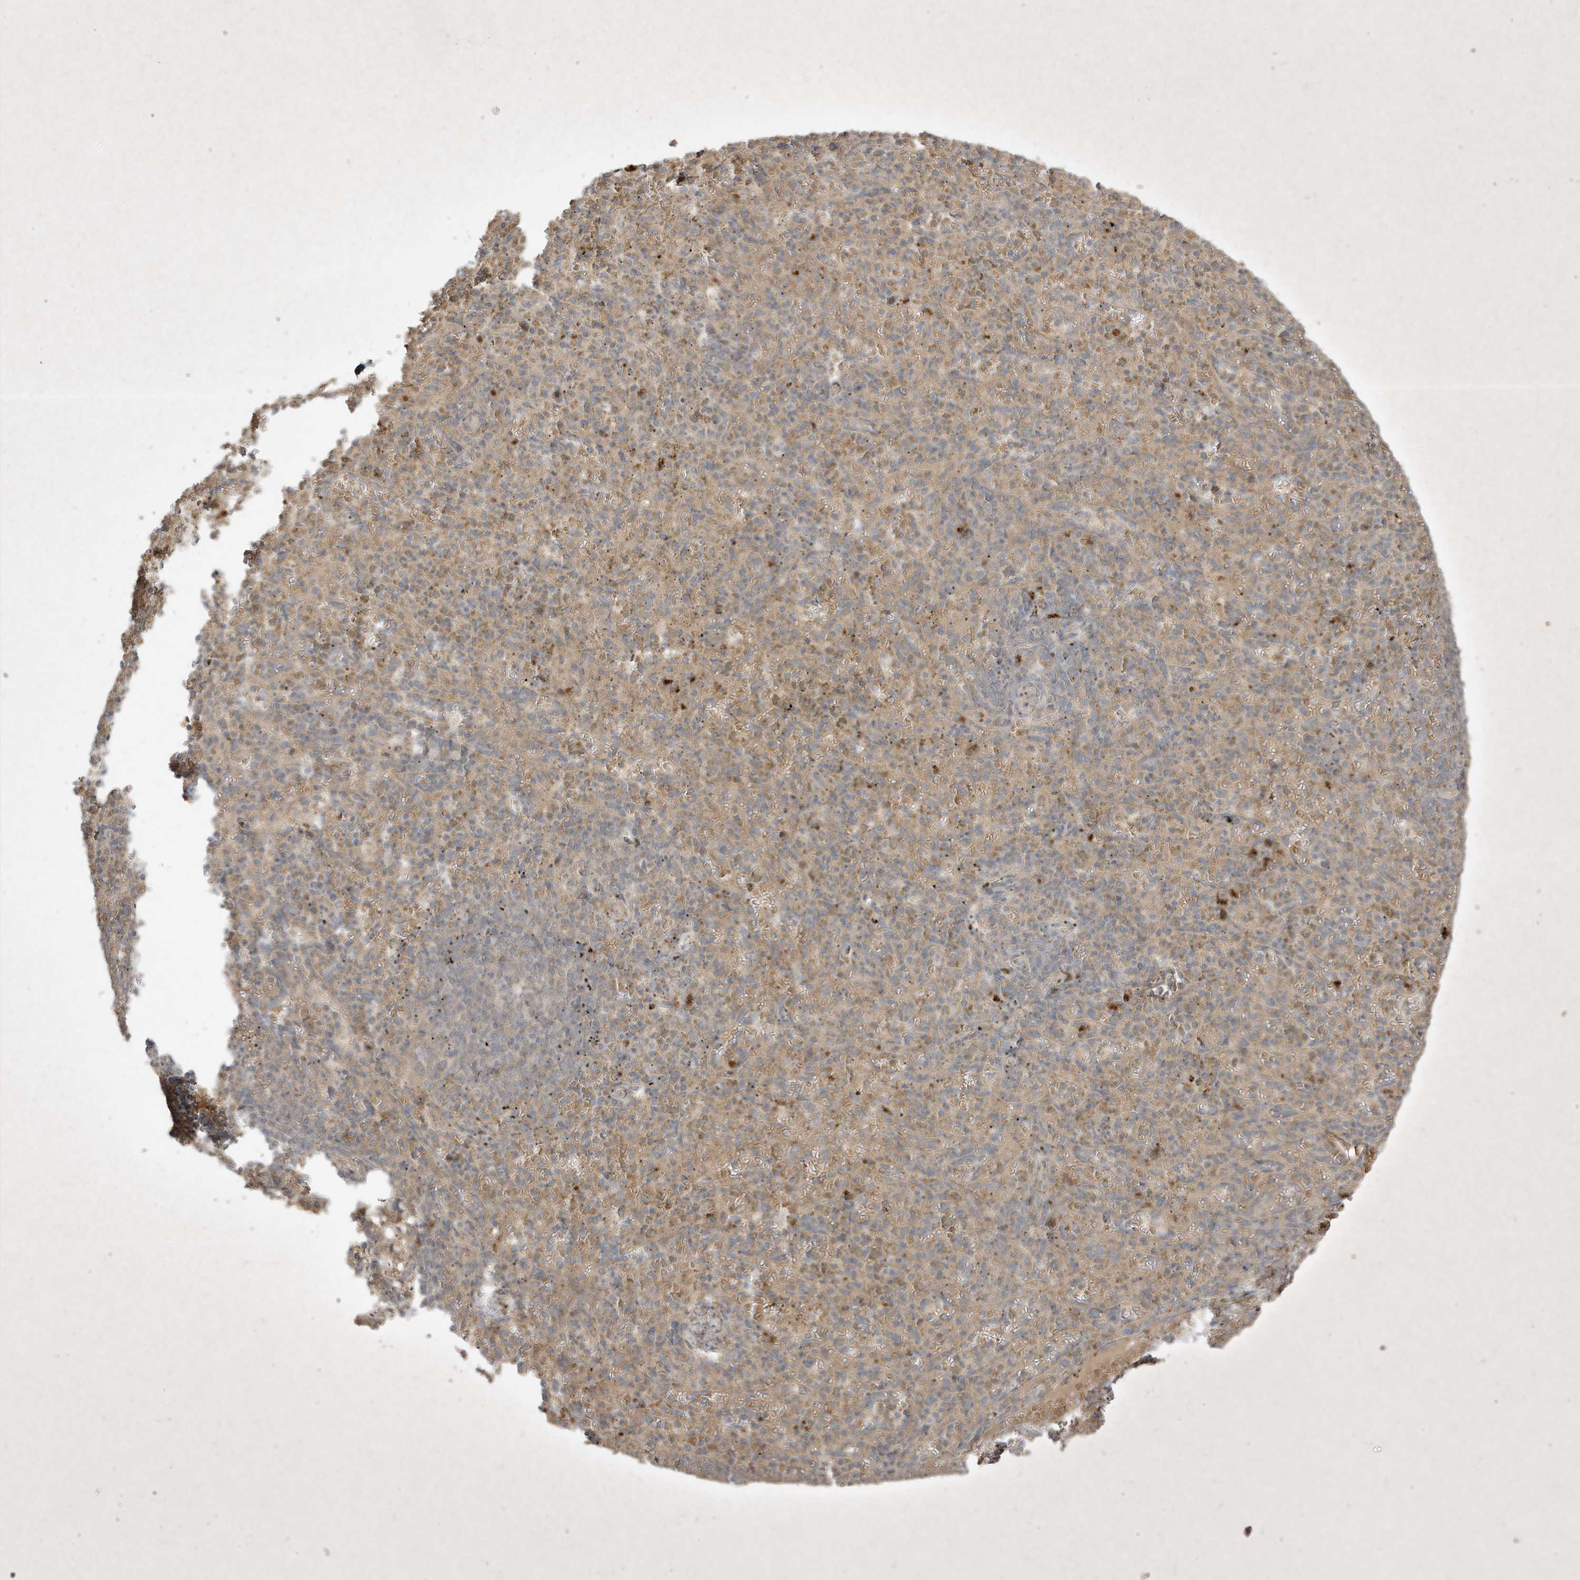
{"staining": {"intensity": "weak", "quantity": "<25%", "location": "cytoplasmic/membranous"}, "tissue": "spleen", "cell_type": "Cells in red pulp", "image_type": "normal", "snomed": [{"axis": "morphology", "description": "Normal tissue, NOS"}, {"axis": "topography", "description": "Spleen"}], "caption": "Spleen was stained to show a protein in brown. There is no significant expression in cells in red pulp. (DAB (3,3'-diaminobenzidine) immunohistochemistry (IHC), high magnification).", "gene": "FAM83C", "patient": {"sex": "female", "age": 74}}